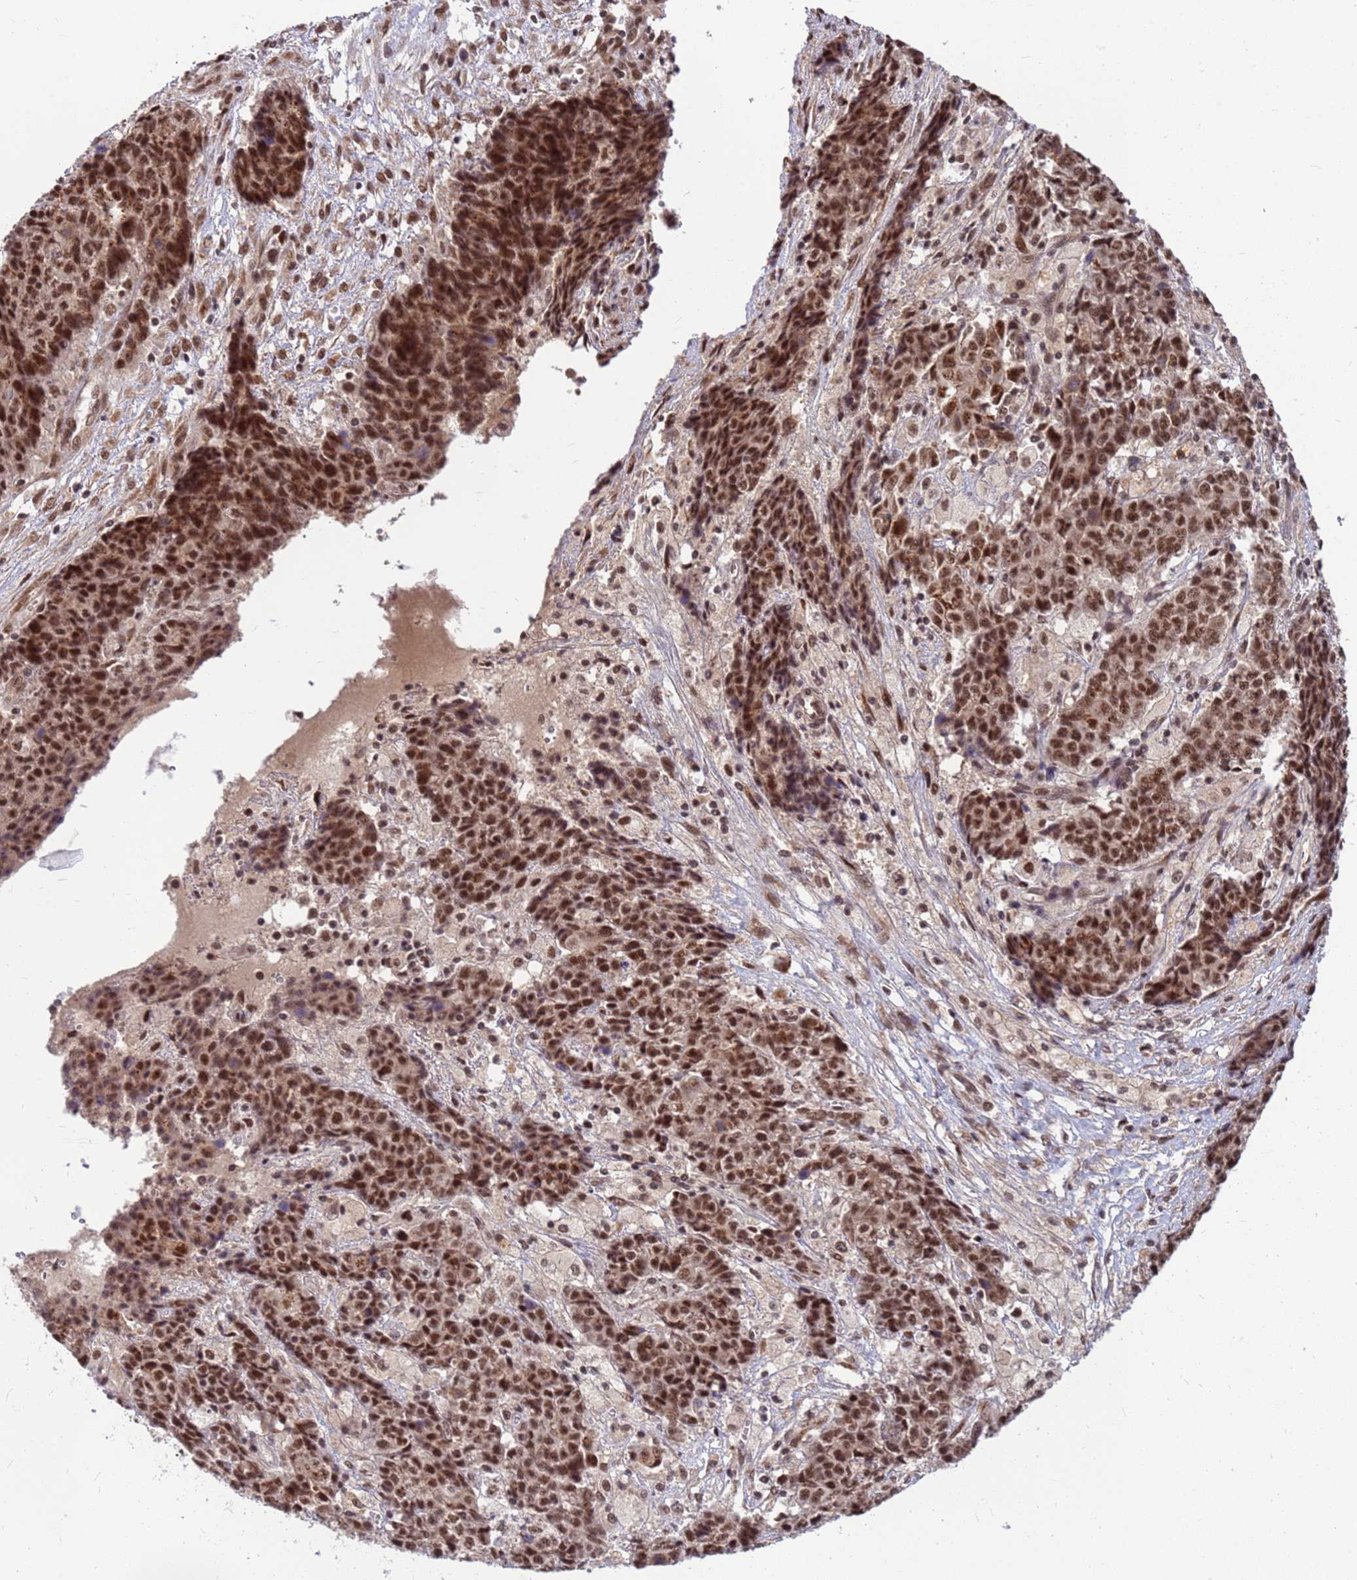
{"staining": {"intensity": "strong", "quantity": ">75%", "location": "nuclear"}, "tissue": "ovarian cancer", "cell_type": "Tumor cells", "image_type": "cancer", "snomed": [{"axis": "morphology", "description": "Carcinoma, endometroid"}, {"axis": "topography", "description": "Ovary"}], "caption": "This is a histology image of IHC staining of ovarian endometroid carcinoma, which shows strong expression in the nuclear of tumor cells.", "gene": "NCBP2", "patient": {"sex": "female", "age": 42}}